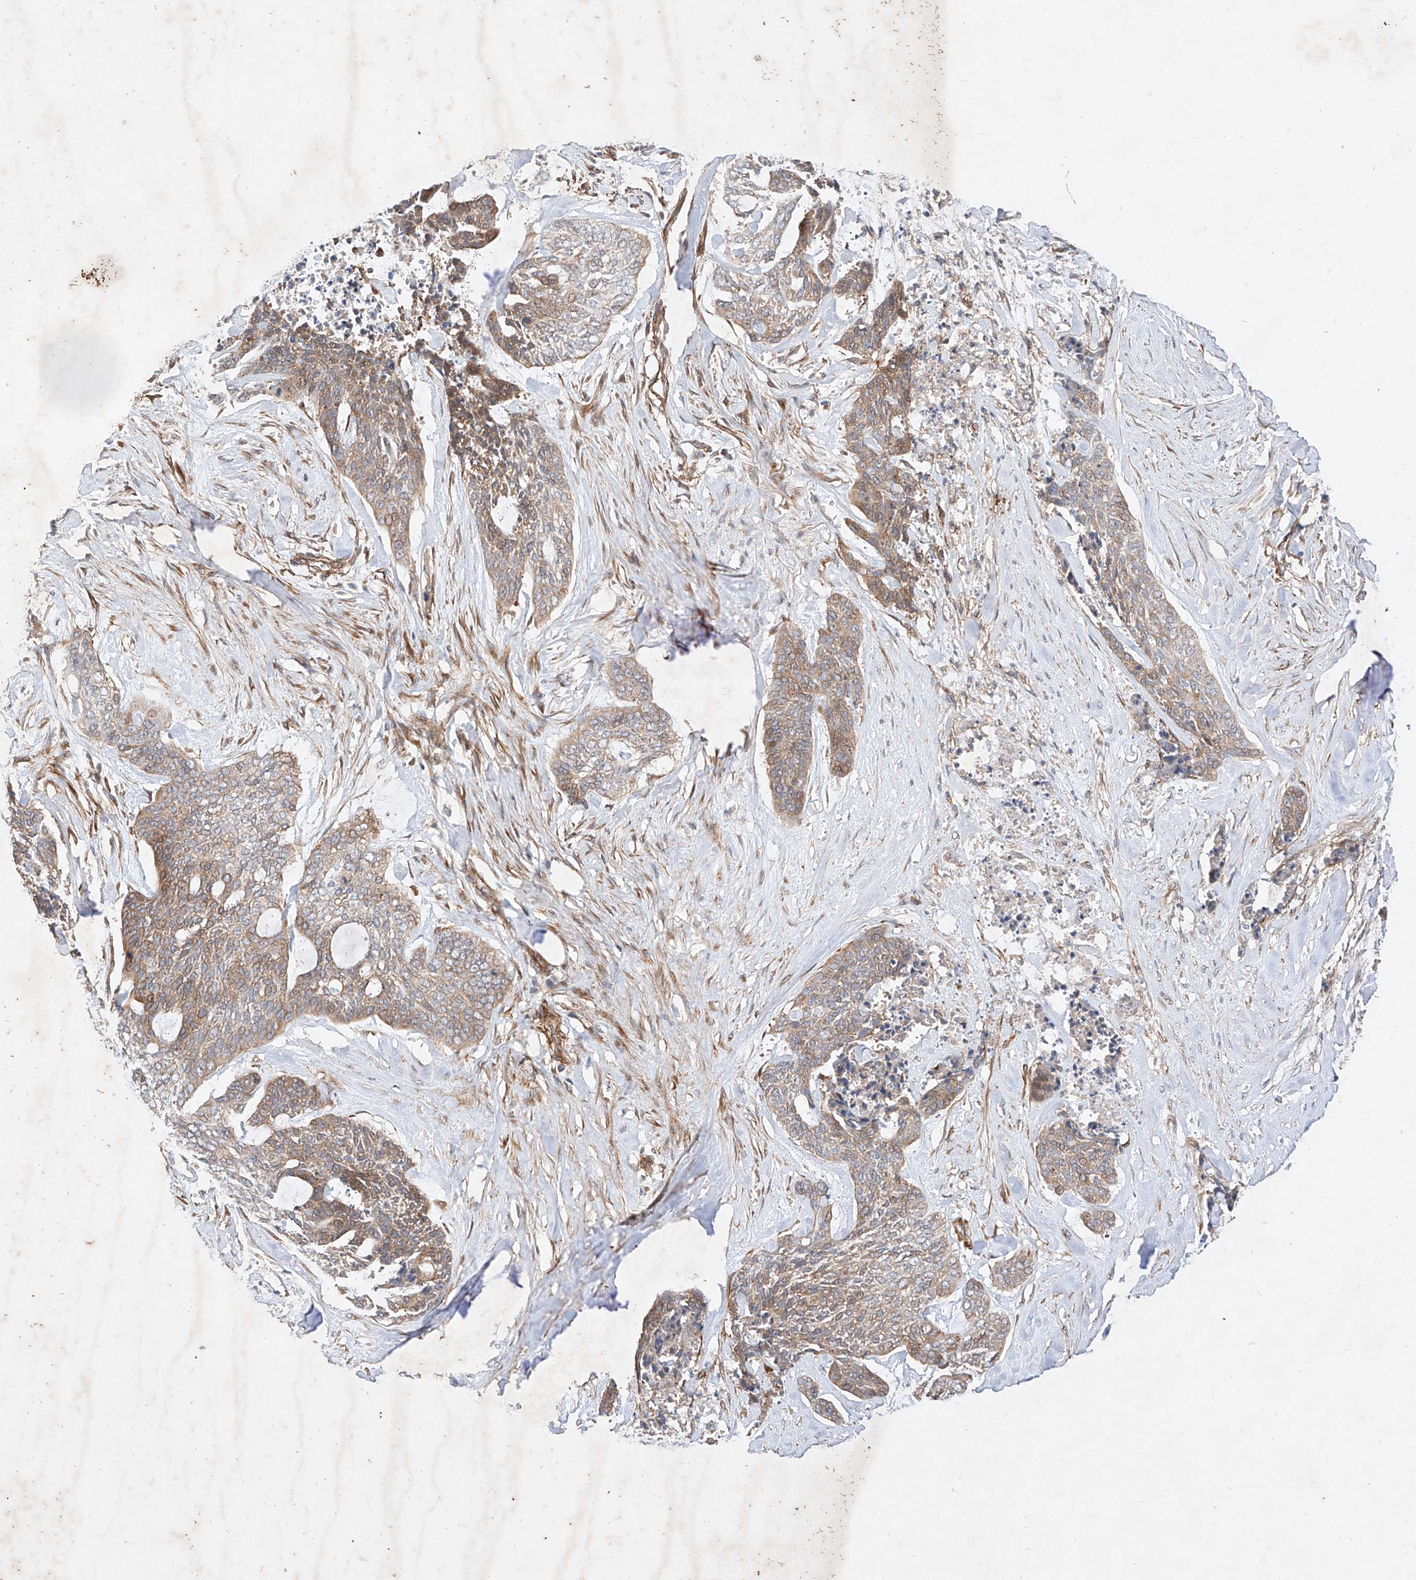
{"staining": {"intensity": "moderate", "quantity": ">75%", "location": "cytoplasmic/membranous"}, "tissue": "skin cancer", "cell_type": "Tumor cells", "image_type": "cancer", "snomed": [{"axis": "morphology", "description": "Basal cell carcinoma"}, {"axis": "topography", "description": "Skin"}], "caption": "Basal cell carcinoma (skin) stained for a protein shows moderate cytoplasmic/membranous positivity in tumor cells. Nuclei are stained in blue.", "gene": "RAB23", "patient": {"sex": "female", "age": 64}}